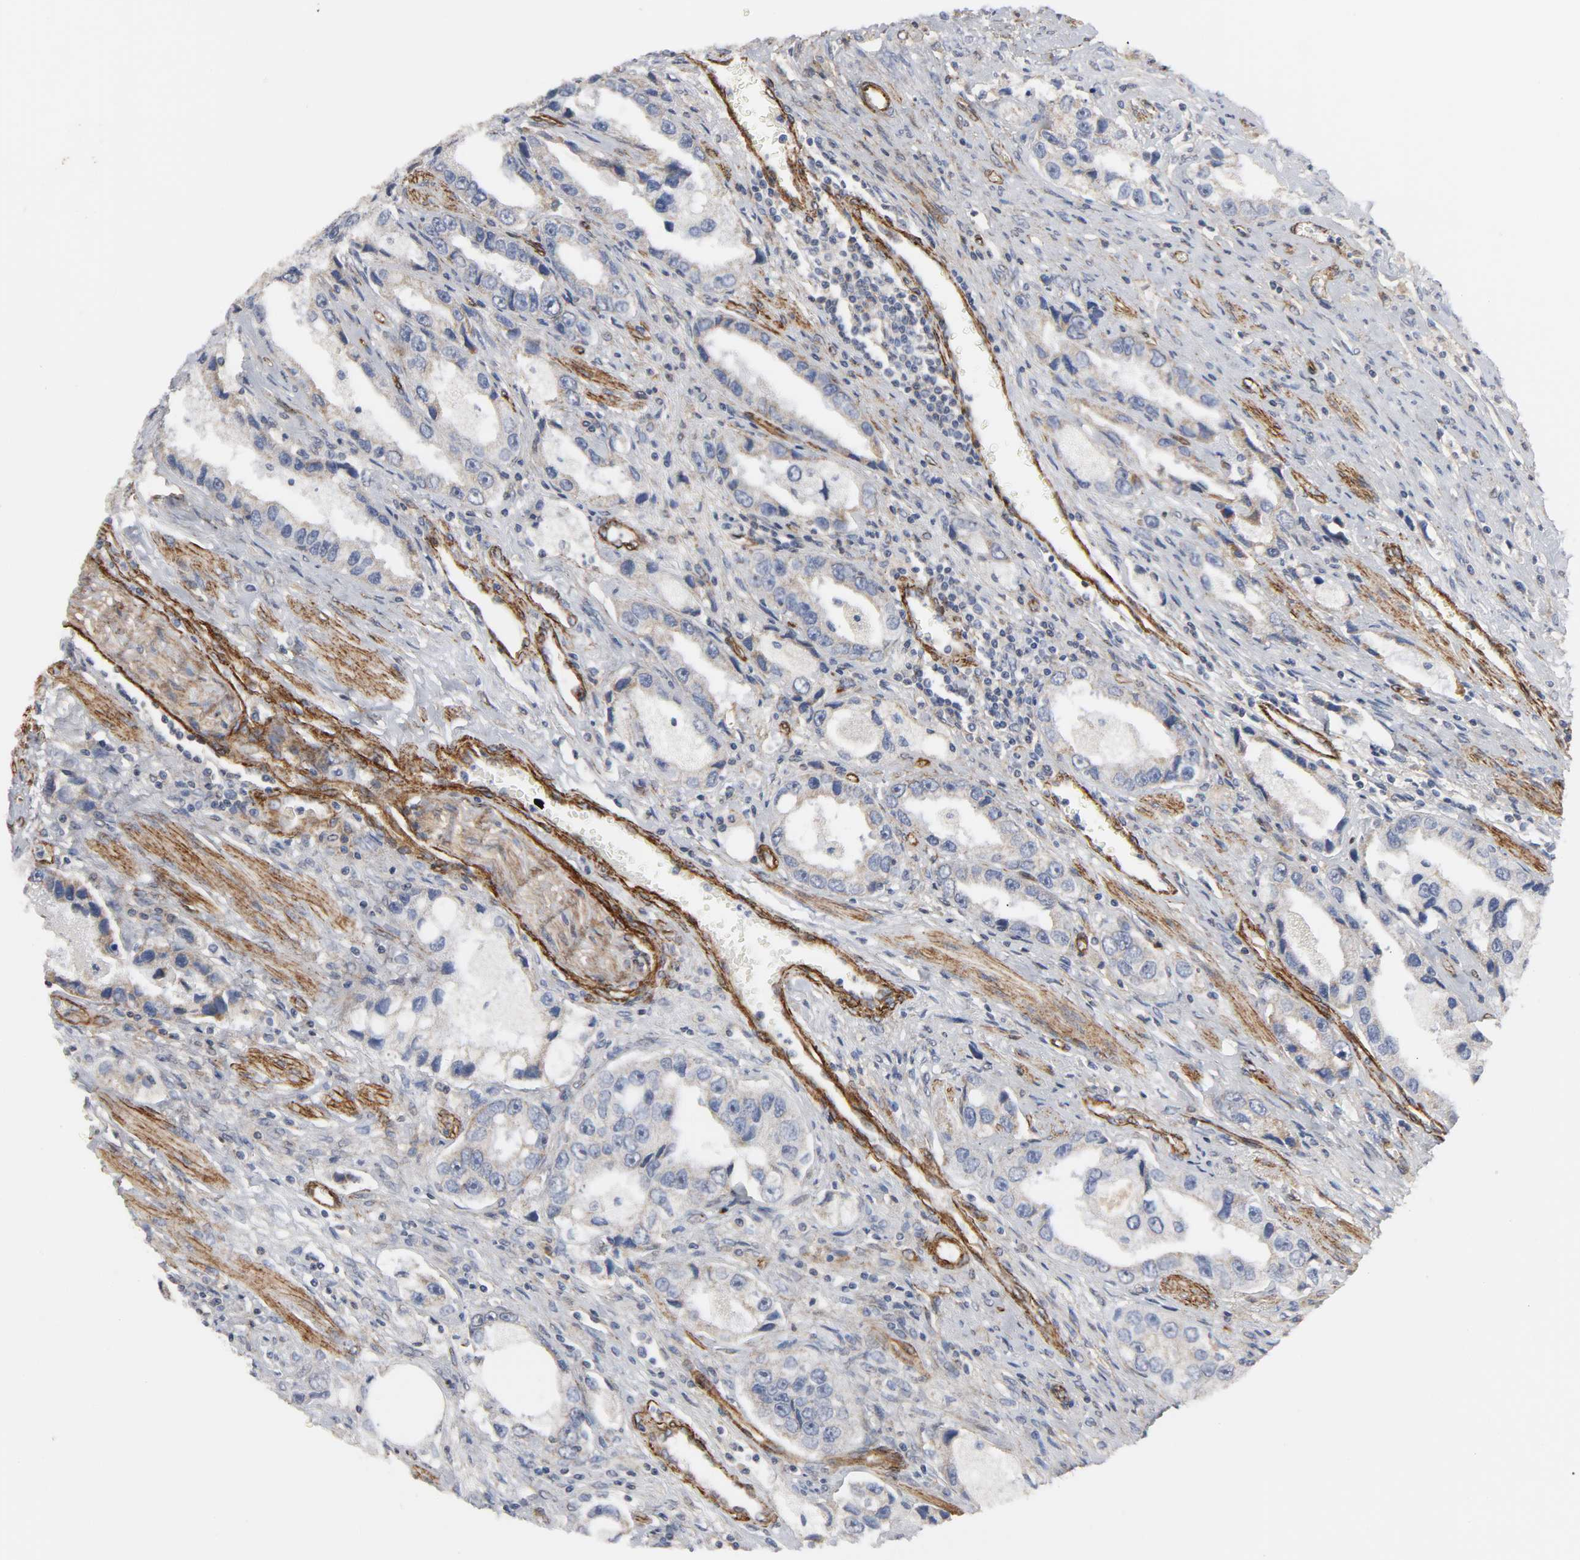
{"staining": {"intensity": "moderate", "quantity": "25%-75%", "location": "cytoplasmic/membranous"}, "tissue": "prostate cancer", "cell_type": "Tumor cells", "image_type": "cancer", "snomed": [{"axis": "morphology", "description": "Adenocarcinoma, High grade"}, {"axis": "topography", "description": "Prostate"}], "caption": "A photomicrograph showing moderate cytoplasmic/membranous expression in approximately 25%-75% of tumor cells in prostate cancer, as visualized by brown immunohistochemical staining.", "gene": "GNG2", "patient": {"sex": "male", "age": 63}}